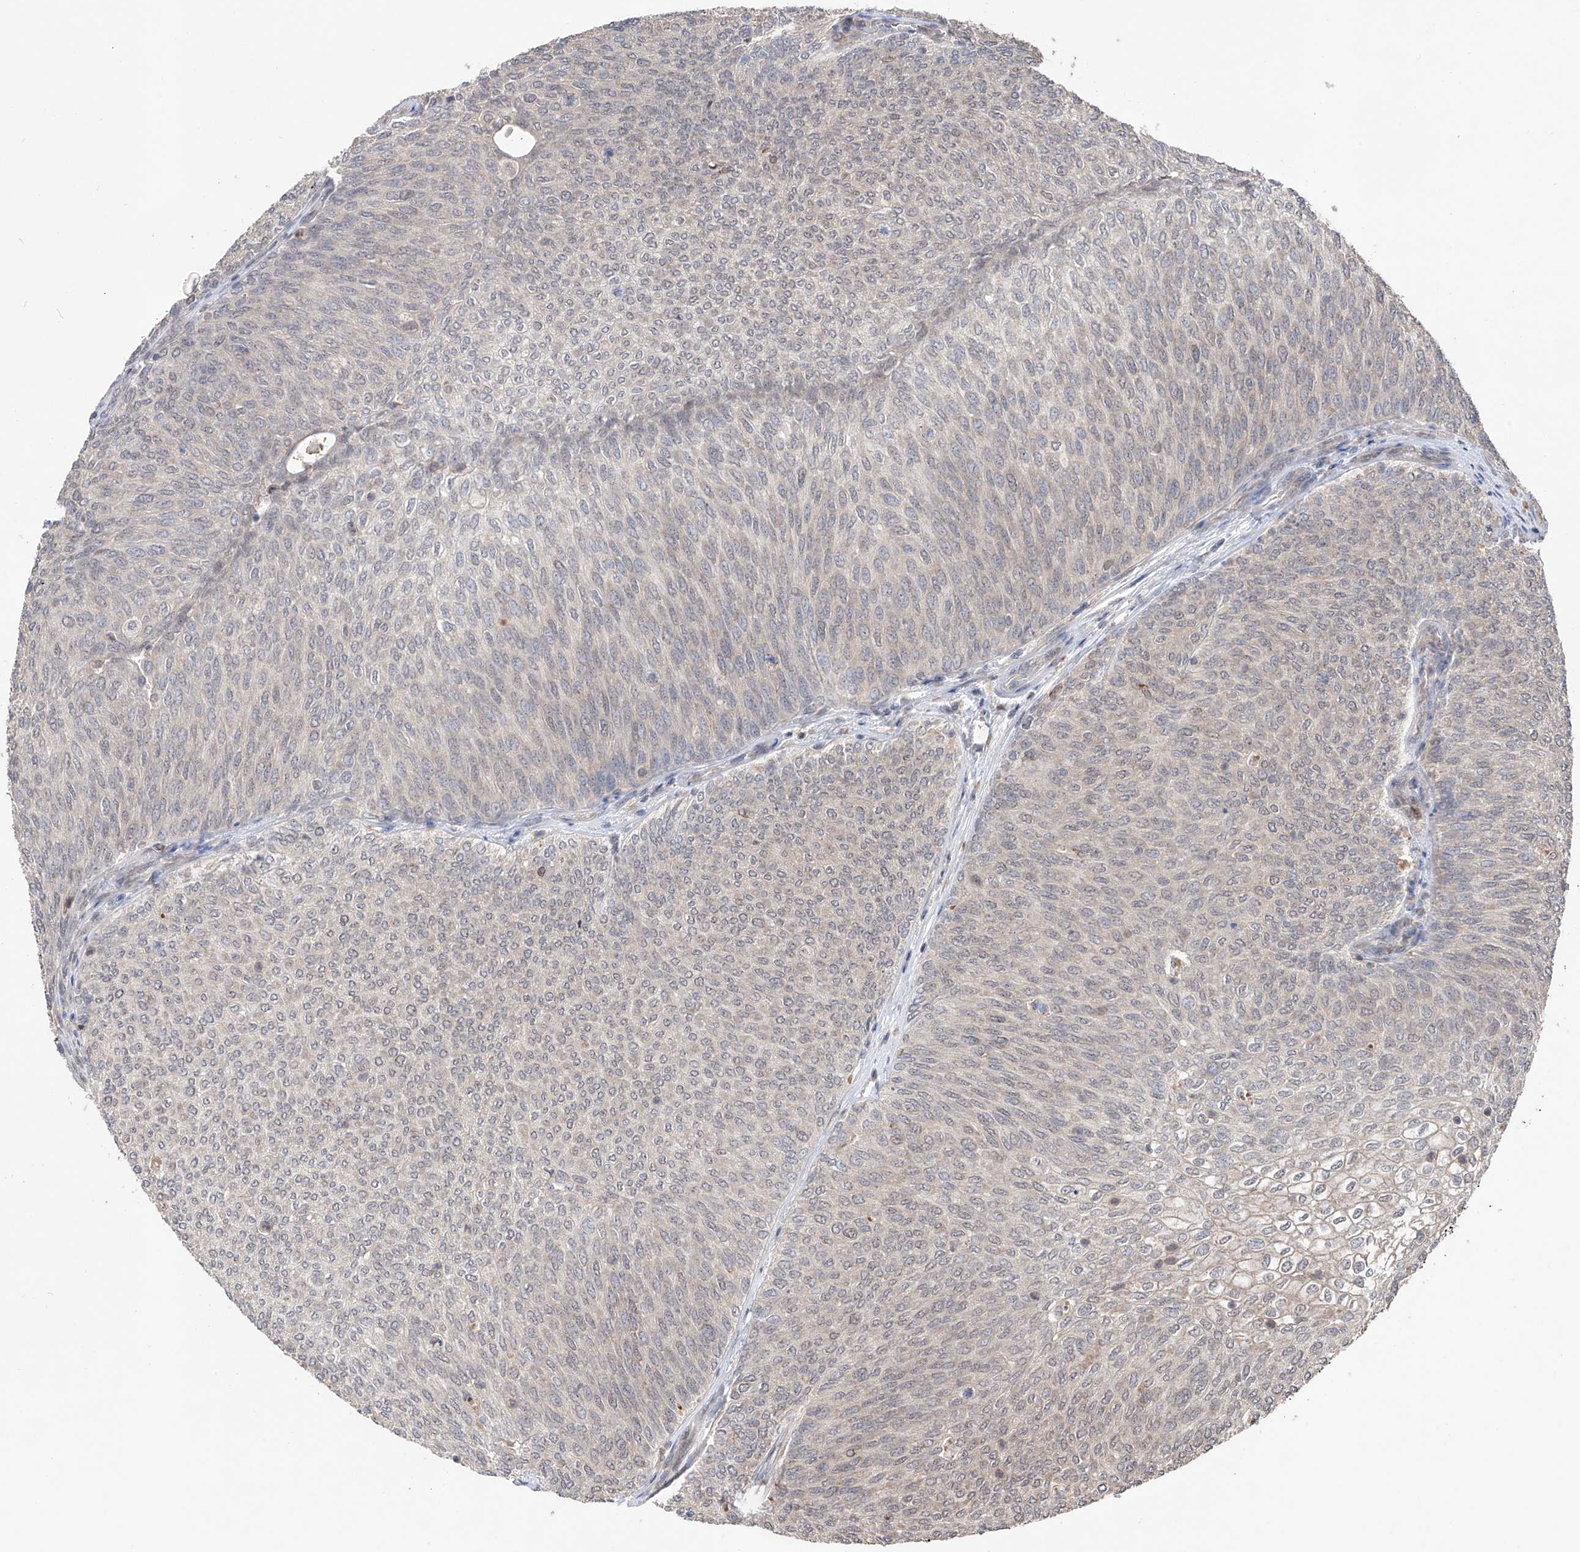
{"staining": {"intensity": "weak", "quantity": "<25%", "location": "cytoplasmic/membranous"}, "tissue": "urothelial cancer", "cell_type": "Tumor cells", "image_type": "cancer", "snomed": [{"axis": "morphology", "description": "Urothelial carcinoma, Low grade"}, {"axis": "topography", "description": "Urinary bladder"}], "caption": "Tumor cells are negative for brown protein staining in urothelial cancer.", "gene": "FAM135A", "patient": {"sex": "female", "age": 79}}